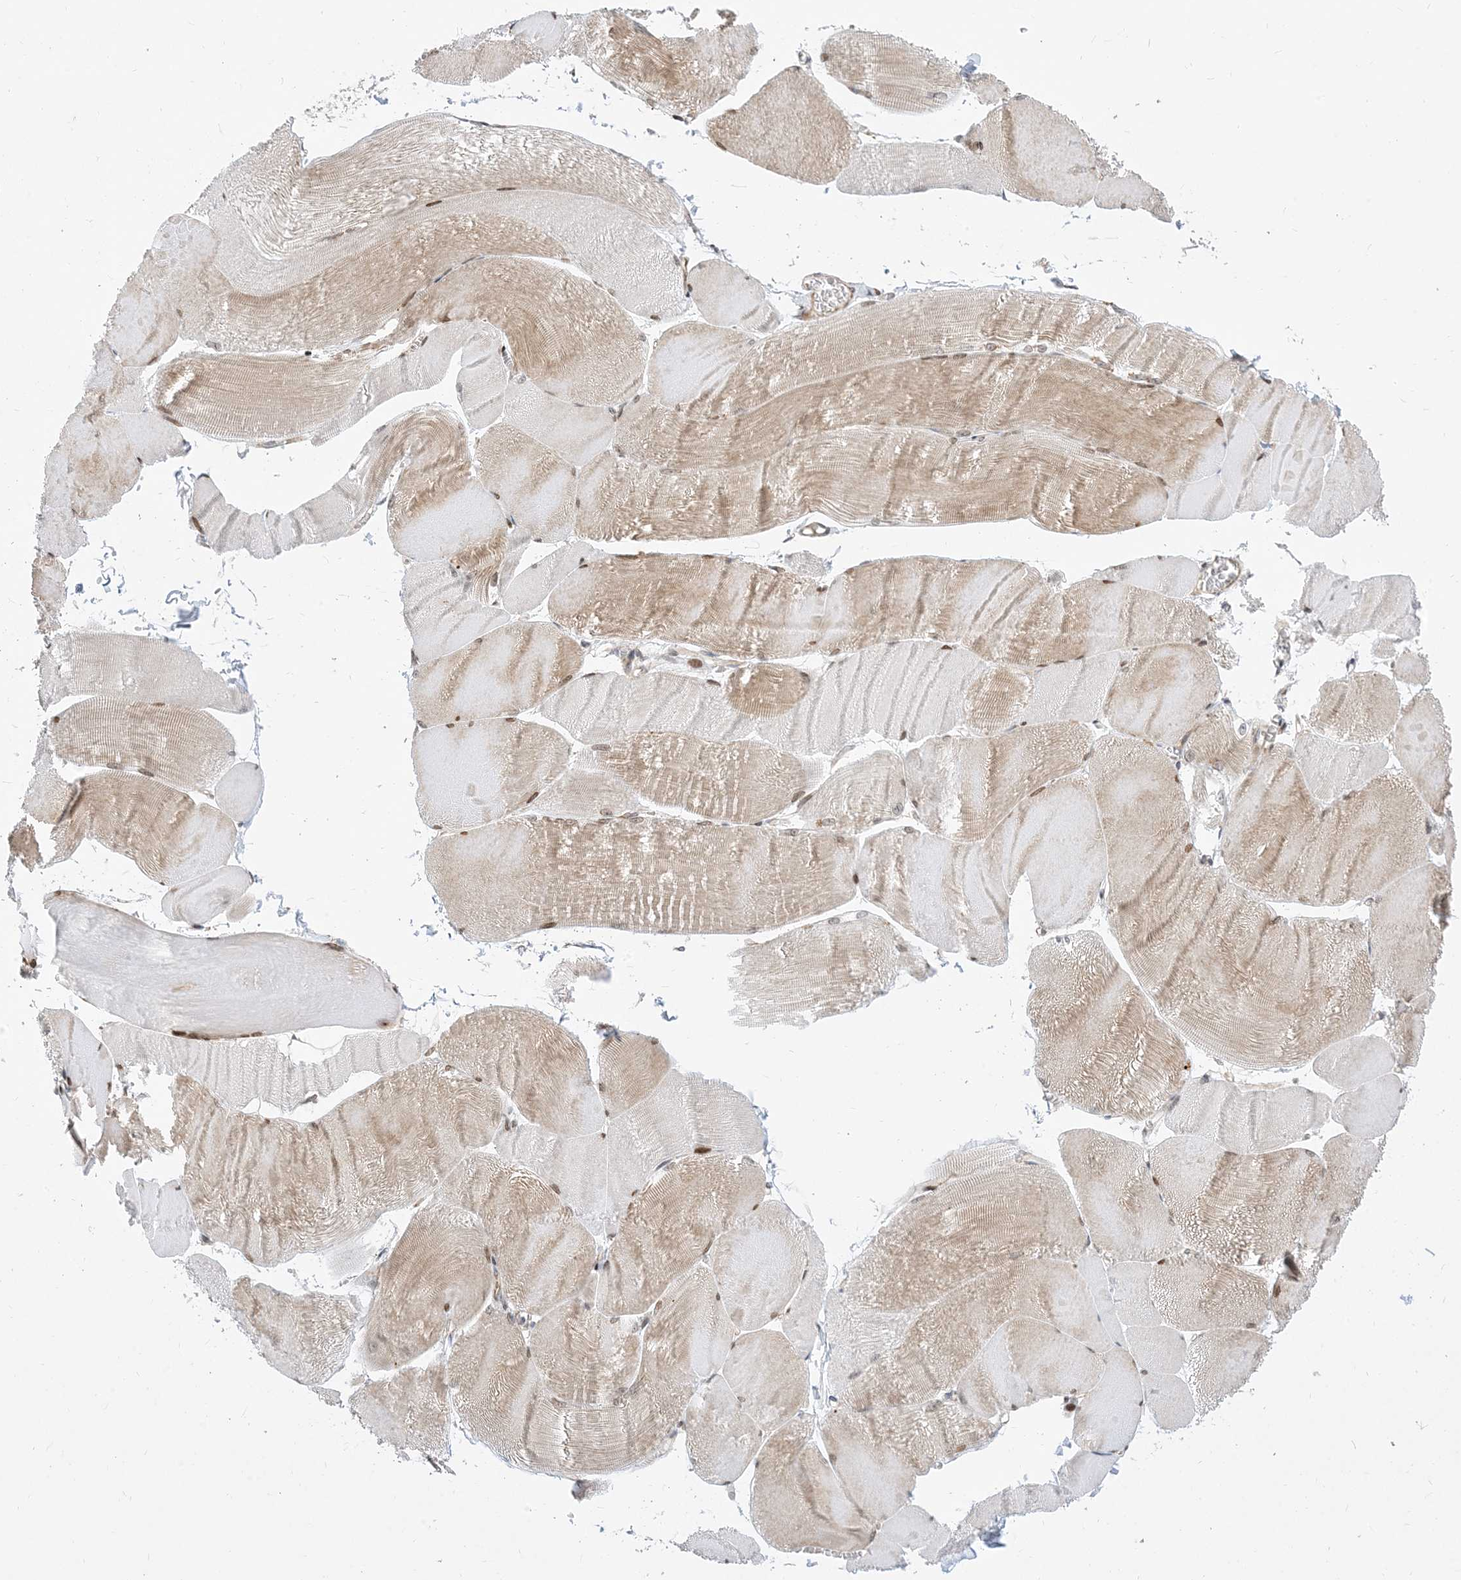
{"staining": {"intensity": "moderate", "quantity": "25%-75%", "location": "cytoplasmic/membranous,nuclear"}, "tissue": "skeletal muscle", "cell_type": "Myocytes", "image_type": "normal", "snomed": [{"axis": "morphology", "description": "Normal tissue, NOS"}, {"axis": "morphology", "description": "Basal cell carcinoma"}, {"axis": "topography", "description": "Skeletal muscle"}], "caption": "A micrograph of human skeletal muscle stained for a protein shows moderate cytoplasmic/membranous,nuclear brown staining in myocytes. (Brightfield microscopy of DAB IHC at high magnification).", "gene": "TYSND1", "patient": {"sex": "female", "age": 64}}